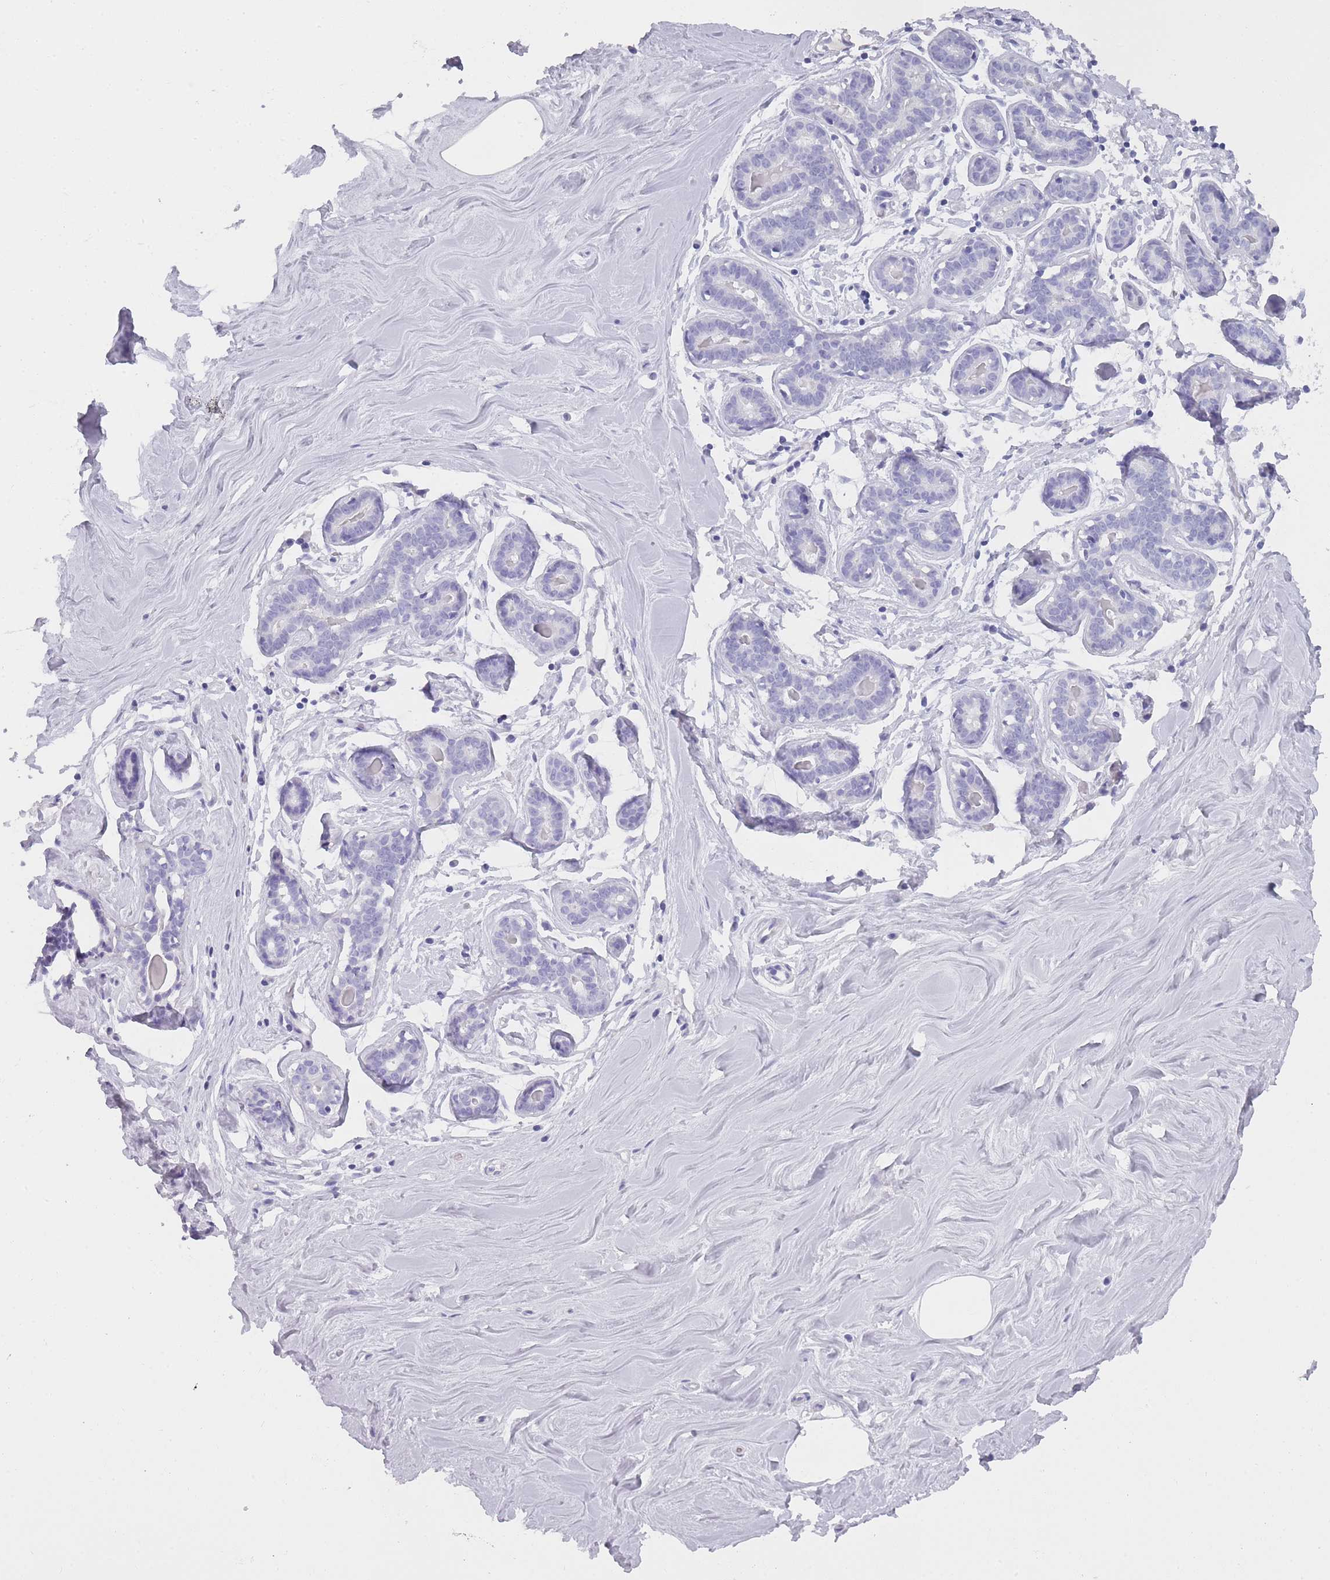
{"staining": {"intensity": "negative", "quantity": "none", "location": "none"}, "tissue": "breast", "cell_type": "Adipocytes", "image_type": "normal", "snomed": [{"axis": "morphology", "description": "Normal tissue, NOS"}, {"axis": "topography", "description": "Breast"}], "caption": "Unremarkable breast was stained to show a protein in brown. There is no significant expression in adipocytes. (DAB (3,3'-diaminobenzidine) IHC with hematoxylin counter stain).", "gene": "TCP11X1", "patient": {"sex": "female", "age": 25}}